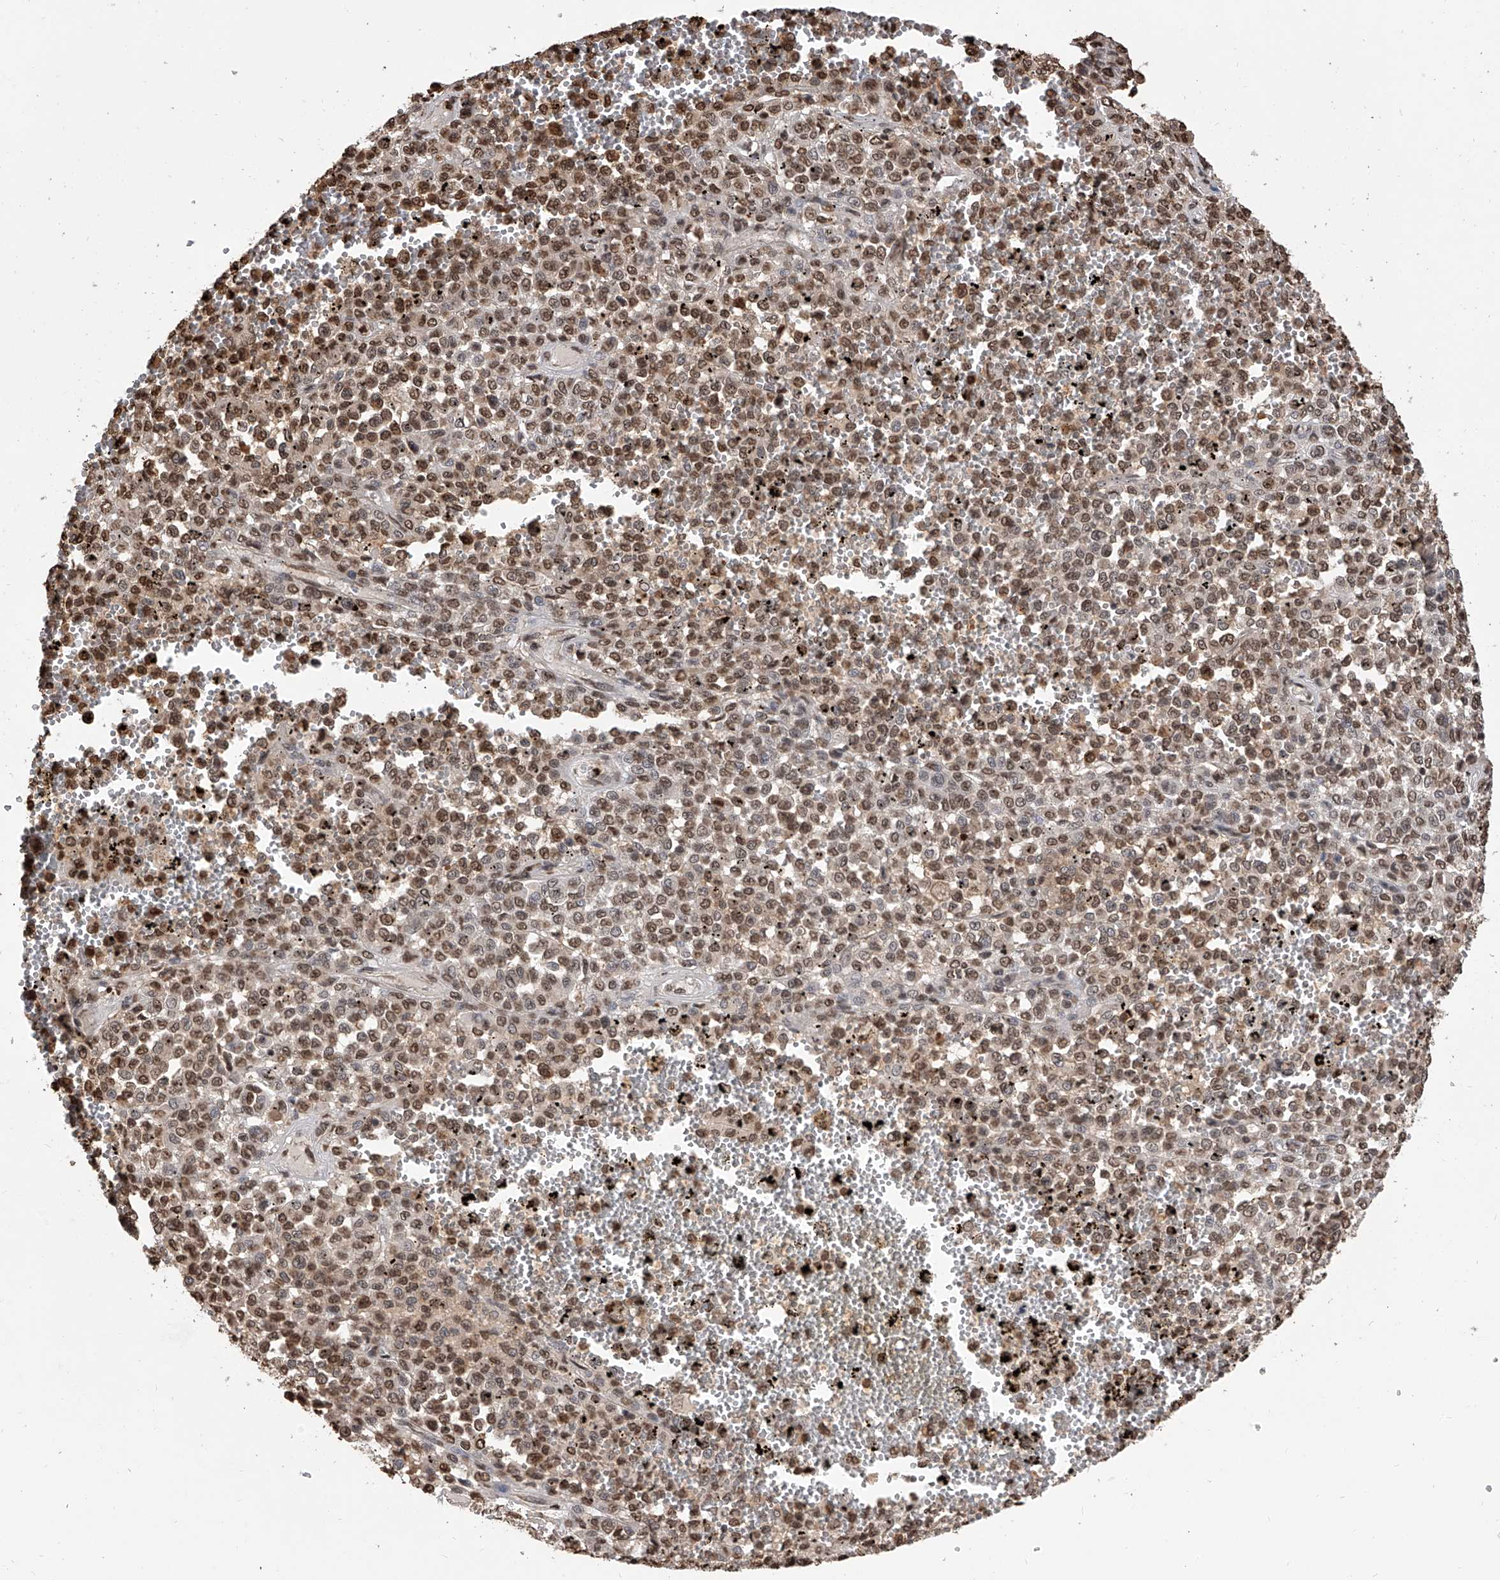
{"staining": {"intensity": "moderate", "quantity": ">75%", "location": "nuclear"}, "tissue": "melanoma", "cell_type": "Tumor cells", "image_type": "cancer", "snomed": [{"axis": "morphology", "description": "Malignant melanoma, Metastatic site"}, {"axis": "topography", "description": "Pancreas"}], "caption": "Brown immunohistochemical staining in human malignant melanoma (metastatic site) reveals moderate nuclear expression in approximately >75% of tumor cells.", "gene": "CFAP410", "patient": {"sex": "female", "age": 30}}